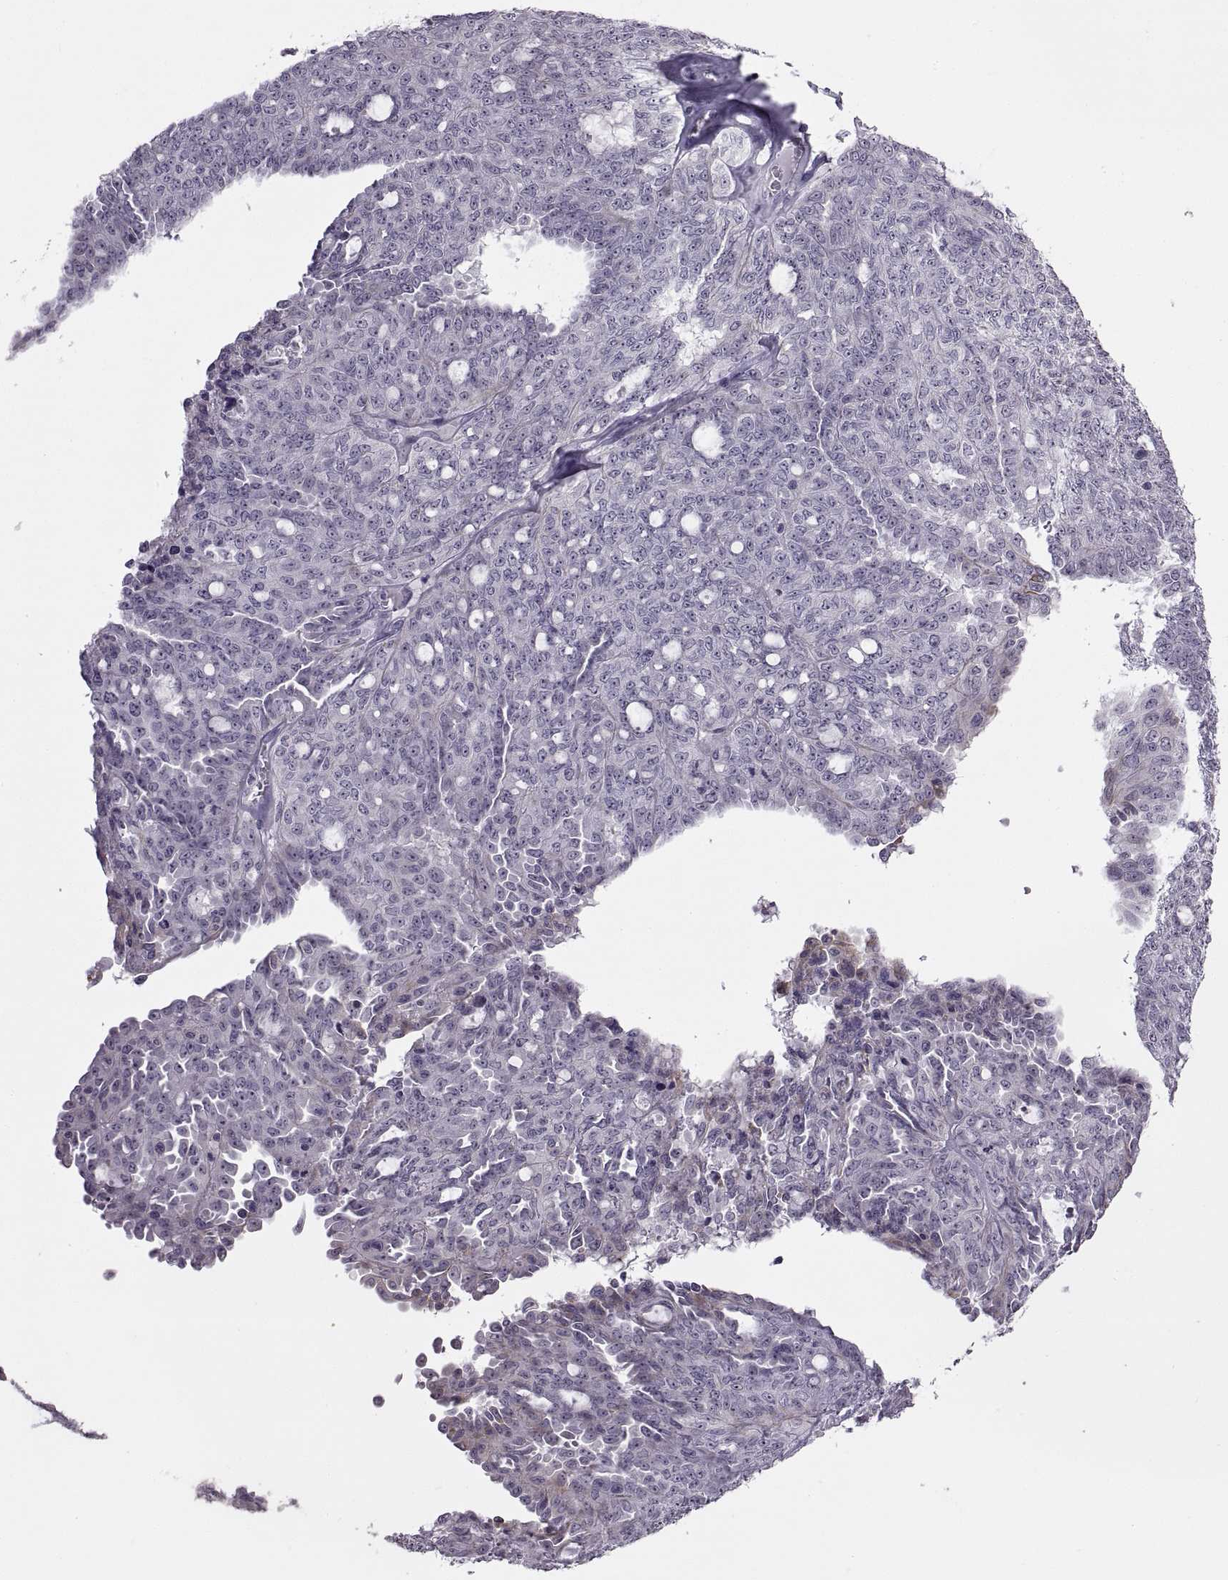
{"staining": {"intensity": "negative", "quantity": "none", "location": "none"}, "tissue": "ovarian cancer", "cell_type": "Tumor cells", "image_type": "cancer", "snomed": [{"axis": "morphology", "description": "Cystadenocarcinoma, serous, NOS"}, {"axis": "topography", "description": "Ovary"}], "caption": "Human ovarian cancer stained for a protein using immunohistochemistry (IHC) displays no staining in tumor cells.", "gene": "ASIC2", "patient": {"sex": "female", "age": 71}}